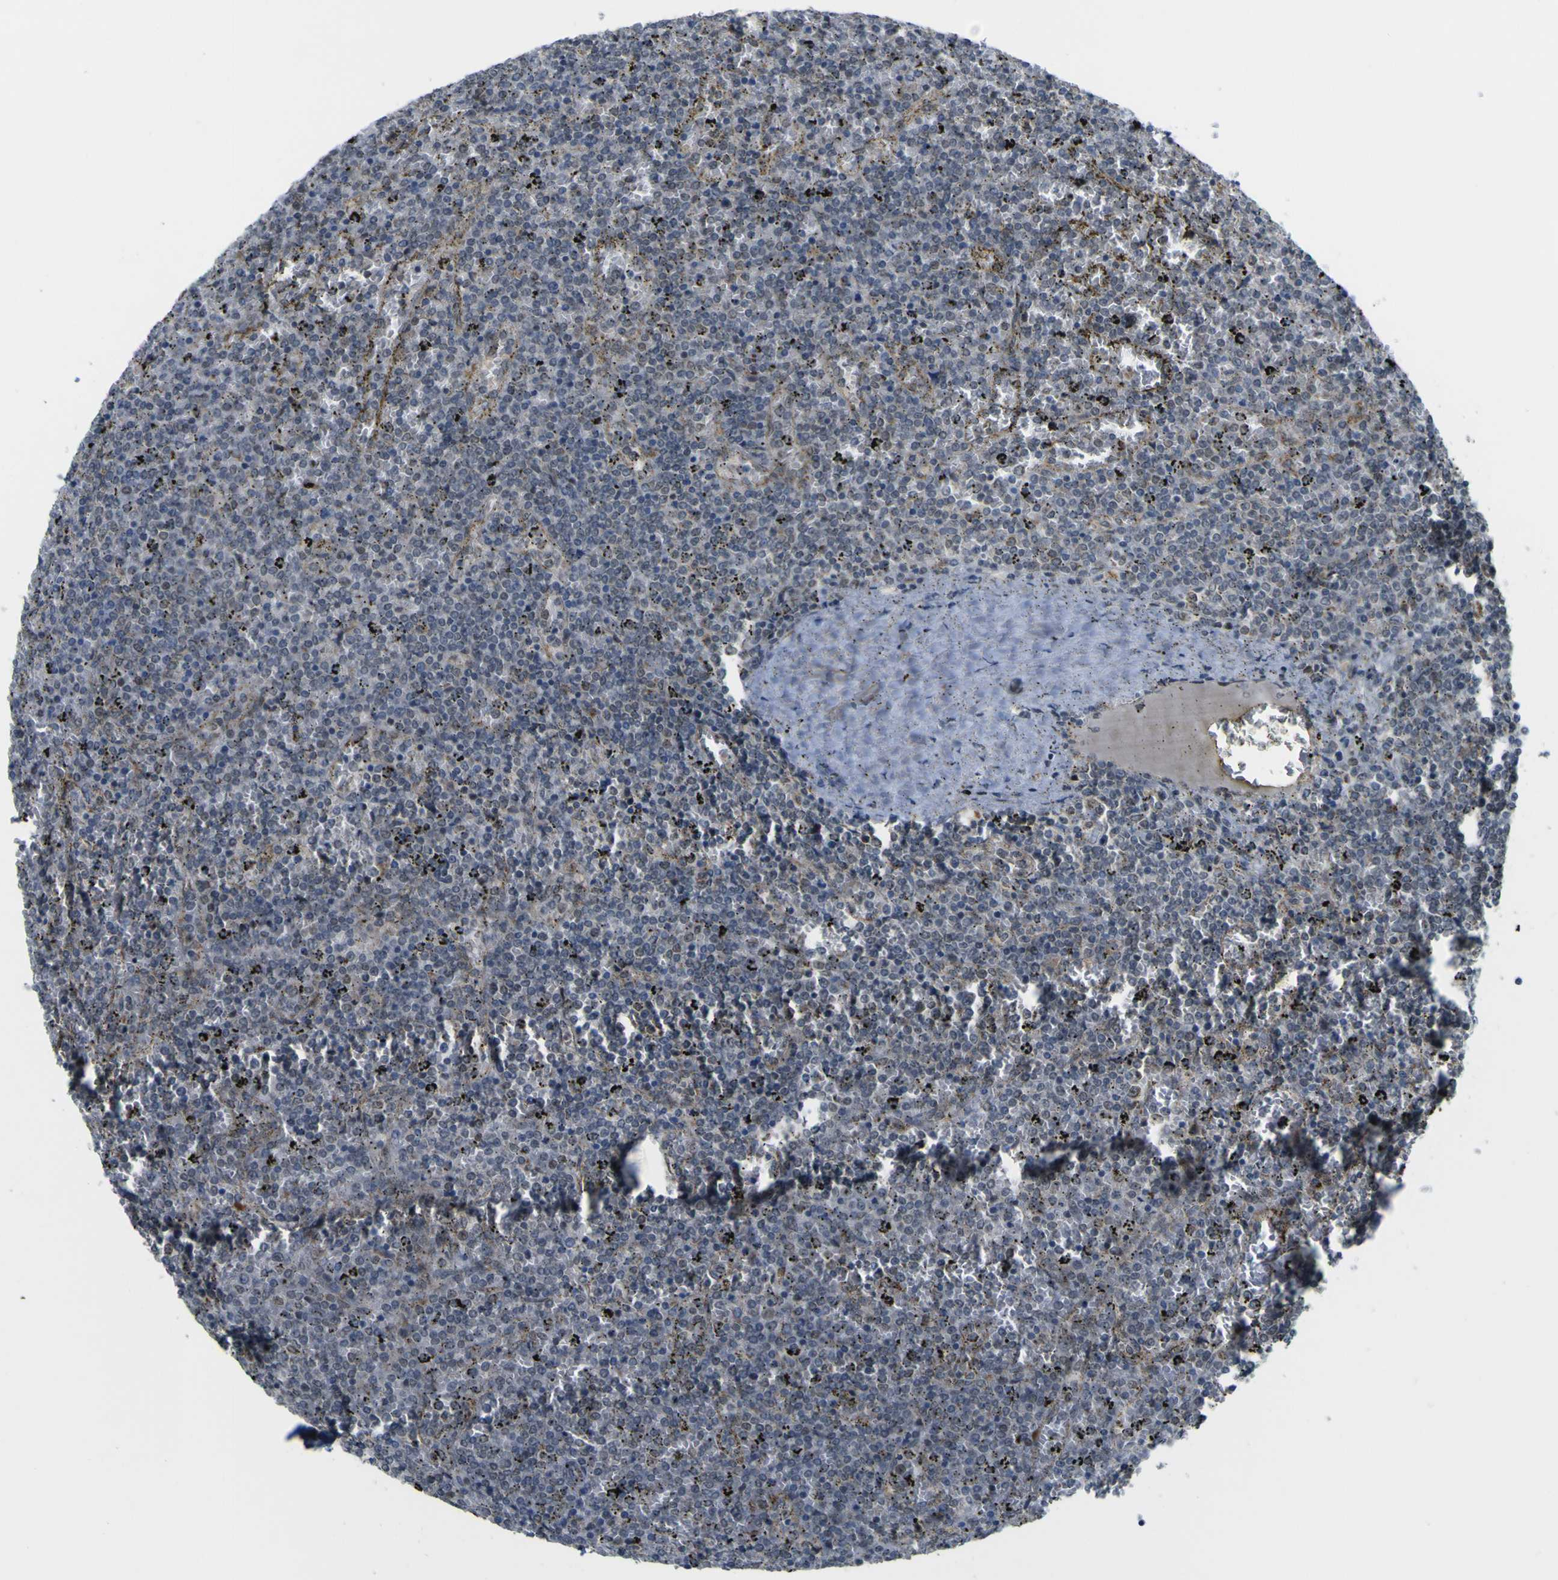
{"staining": {"intensity": "weak", "quantity": "<25%", "location": "cytoplasmic/membranous"}, "tissue": "lymphoma", "cell_type": "Tumor cells", "image_type": "cancer", "snomed": [{"axis": "morphology", "description": "Malignant lymphoma, non-Hodgkin's type, Low grade"}, {"axis": "topography", "description": "Spleen"}], "caption": "Tumor cells show no significant expression in lymphoma. The staining was performed using DAB (3,3'-diaminobenzidine) to visualize the protein expression in brown, while the nuclei were stained in blue with hematoxylin (Magnification: 20x).", "gene": "ACBD5", "patient": {"sex": "female", "age": 77}}